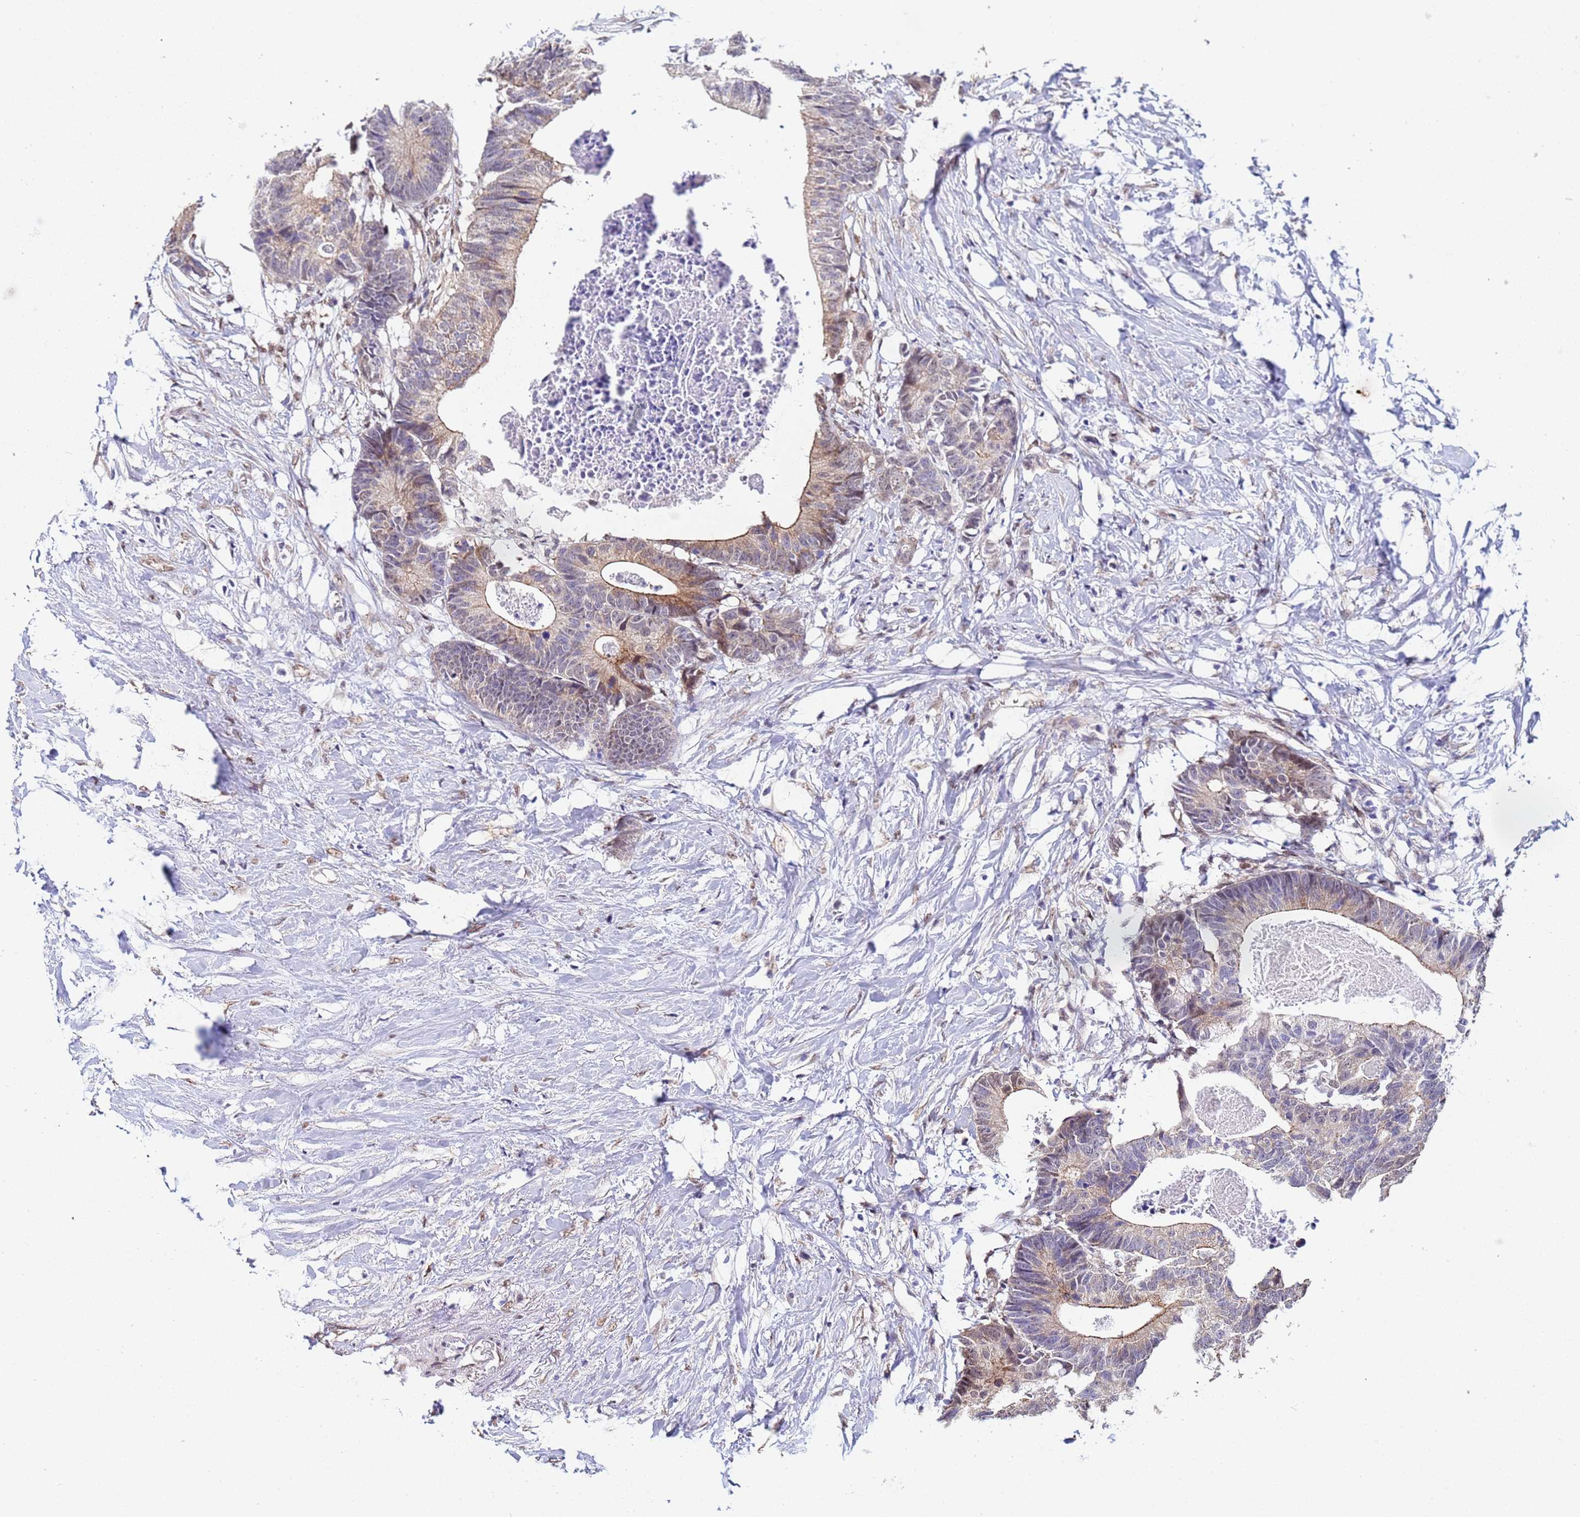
{"staining": {"intensity": "moderate", "quantity": "<25%", "location": "cytoplasmic/membranous"}, "tissue": "colorectal cancer", "cell_type": "Tumor cells", "image_type": "cancer", "snomed": [{"axis": "morphology", "description": "Adenocarcinoma, NOS"}, {"axis": "topography", "description": "Colon"}], "caption": "Approximately <25% of tumor cells in human colorectal adenocarcinoma demonstrate moderate cytoplasmic/membranous protein expression as visualized by brown immunohistochemical staining.", "gene": "TRIP6", "patient": {"sex": "female", "age": 57}}